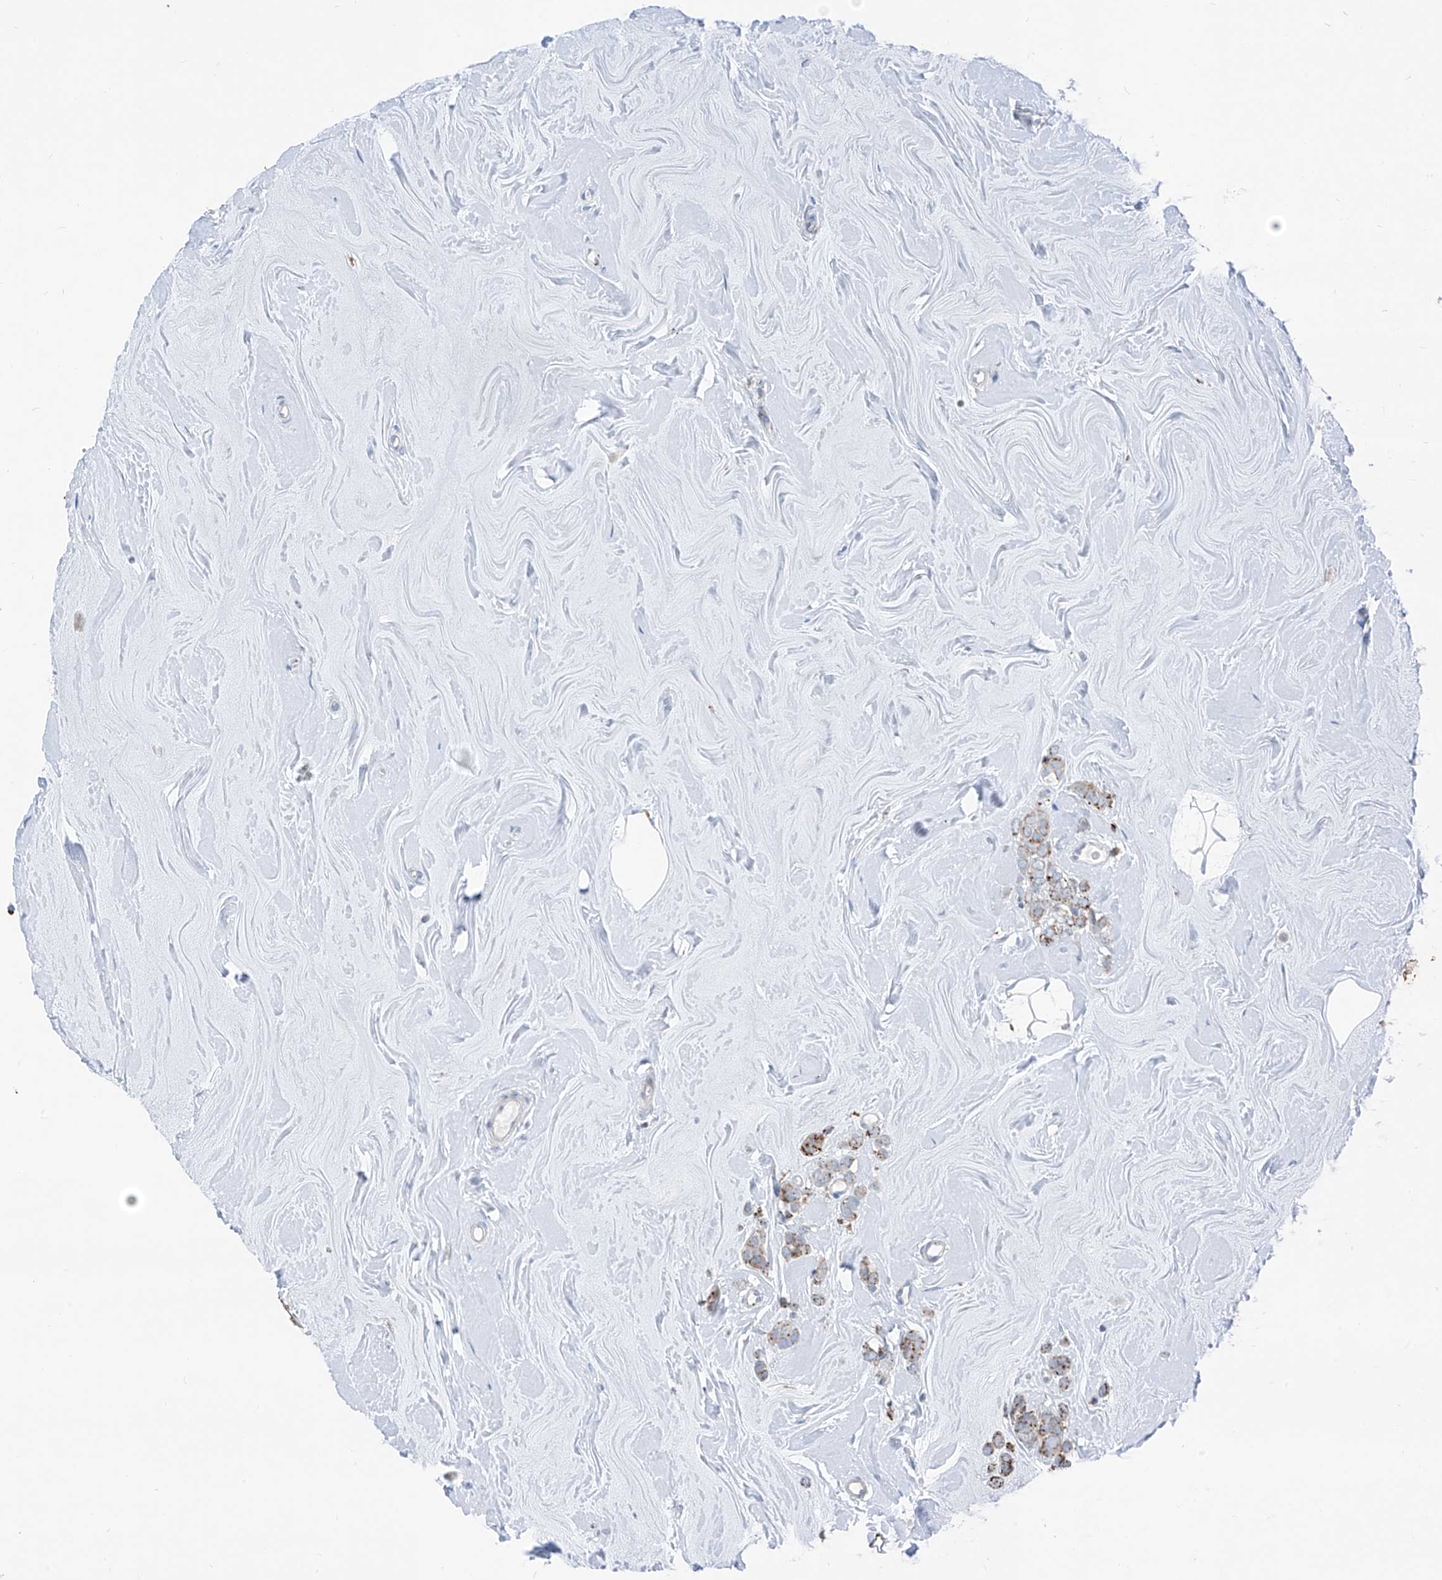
{"staining": {"intensity": "moderate", "quantity": ">75%", "location": "cytoplasmic/membranous"}, "tissue": "breast cancer", "cell_type": "Tumor cells", "image_type": "cancer", "snomed": [{"axis": "morphology", "description": "Lobular carcinoma"}, {"axis": "topography", "description": "Breast"}], "caption": "DAB immunohistochemical staining of human breast lobular carcinoma demonstrates moderate cytoplasmic/membranous protein staining in approximately >75% of tumor cells.", "gene": "GPR137C", "patient": {"sex": "female", "age": 47}}